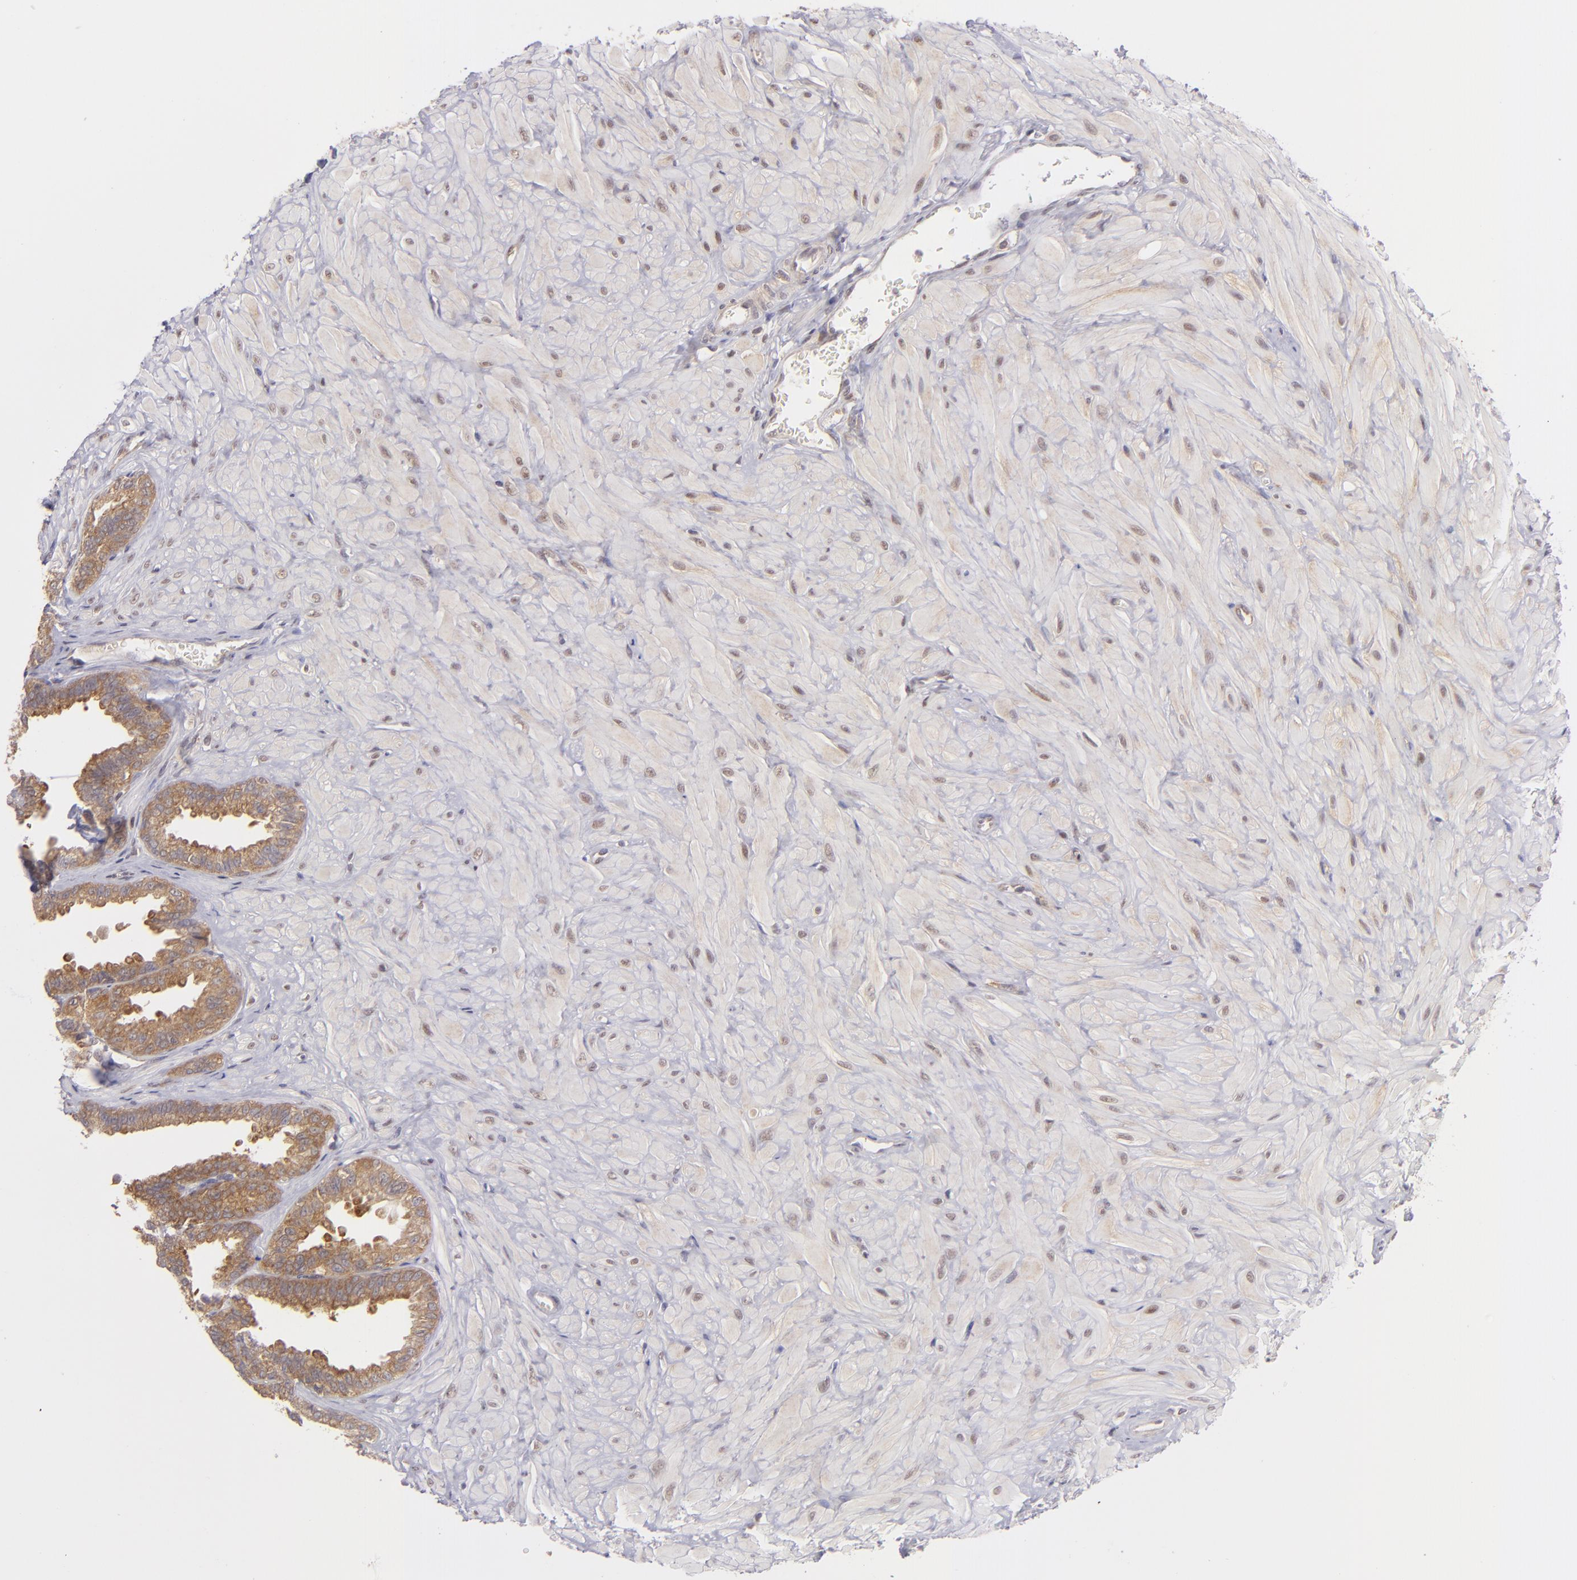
{"staining": {"intensity": "strong", "quantity": ">75%", "location": "cytoplasmic/membranous"}, "tissue": "seminal vesicle", "cell_type": "Glandular cells", "image_type": "normal", "snomed": [{"axis": "morphology", "description": "Normal tissue, NOS"}, {"axis": "topography", "description": "Seminal veicle"}], "caption": "Immunohistochemistry staining of benign seminal vesicle, which exhibits high levels of strong cytoplasmic/membranous positivity in approximately >75% of glandular cells indicating strong cytoplasmic/membranous protein positivity. The staining was performed using DAB (brown) for protein detection and nuclei were counterstained in hematoxylin (blue).", "gene": "PTPN13", "patient": {"sex": "male", "age": 26}}